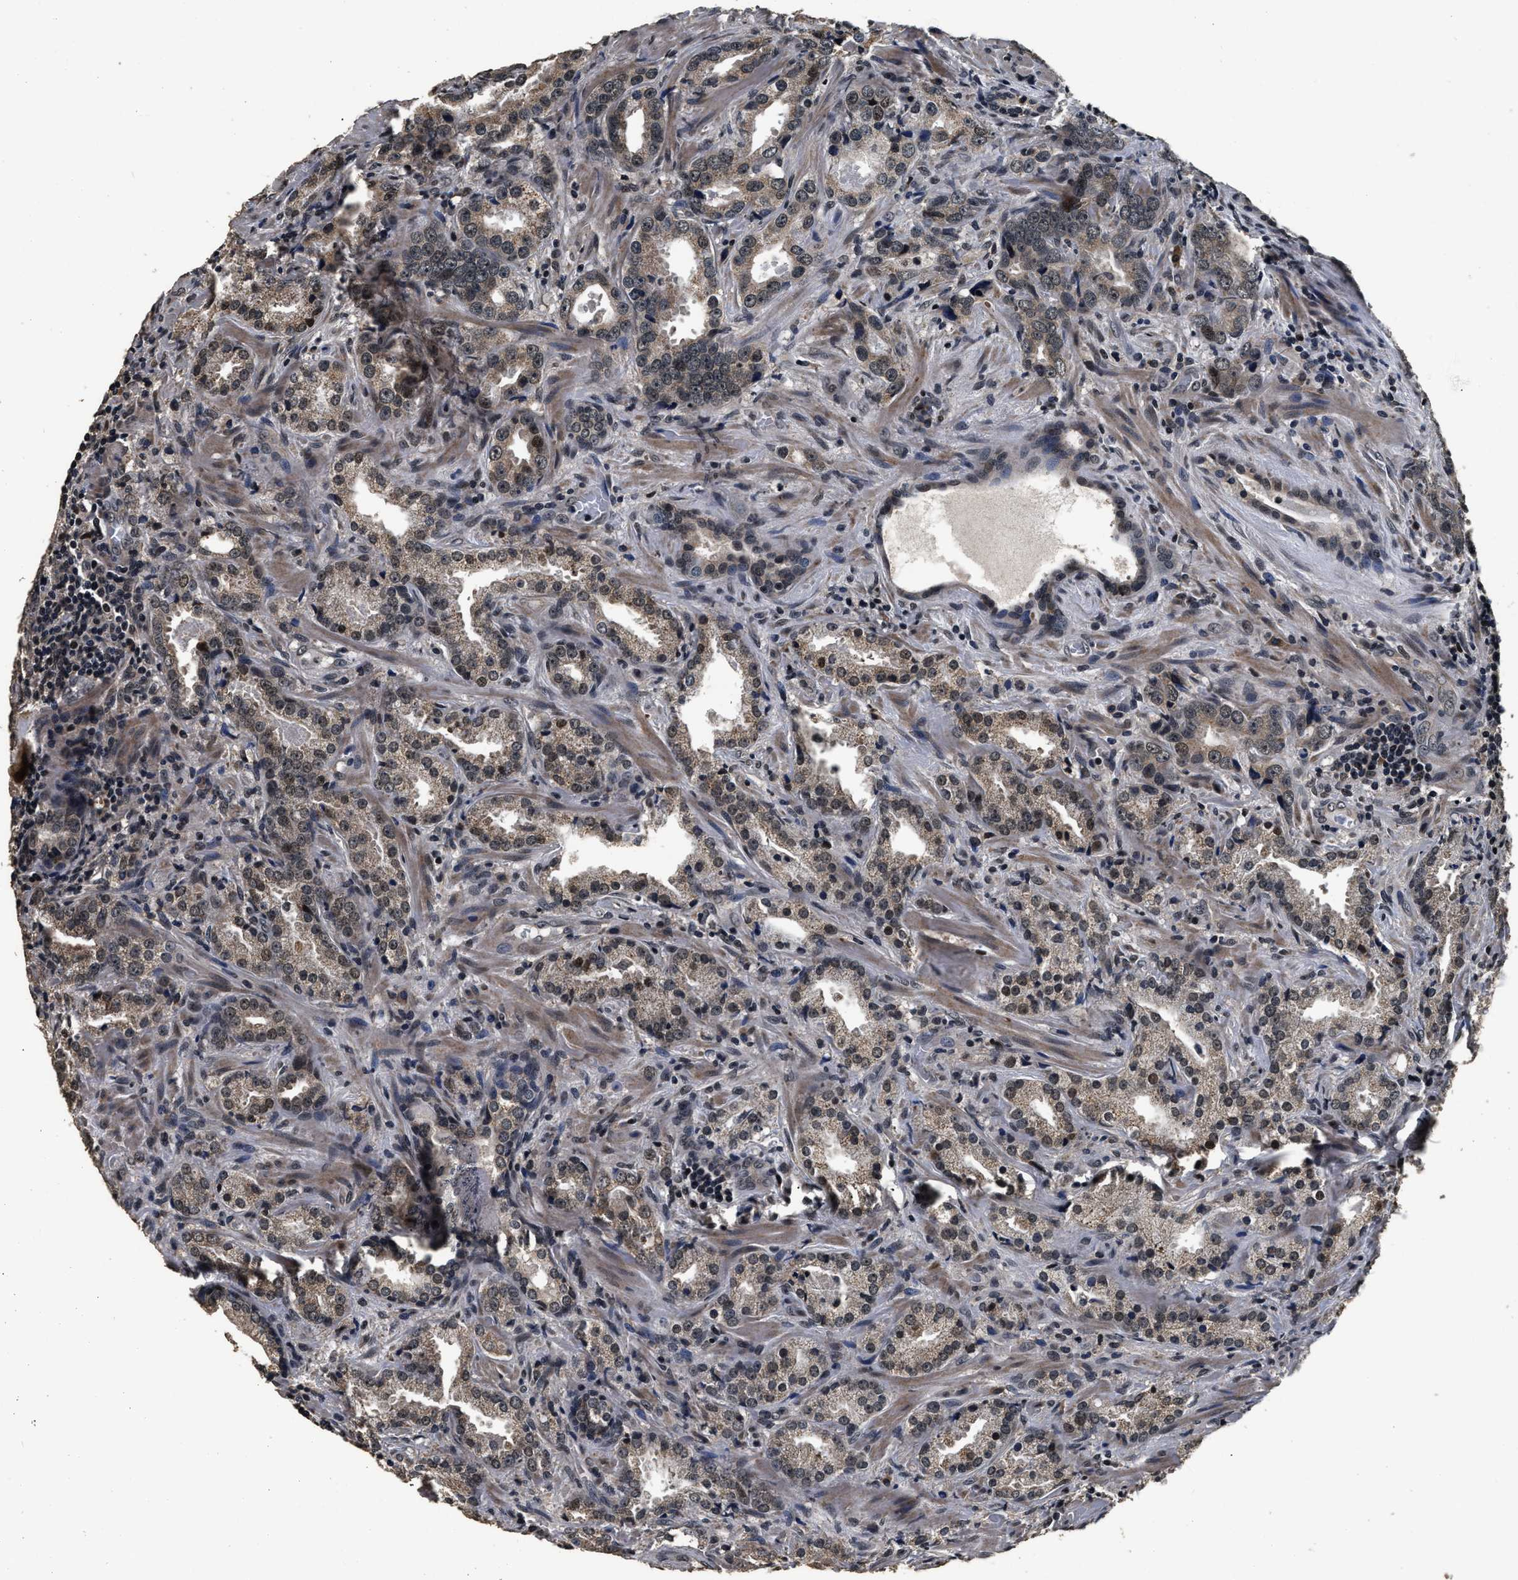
{"staining": {"intensity": "weak", "quantity": ">75%", "location": "nuclear"}, "tissue": "prostate cancer", "cell_type": "Tumor cells", "image_type": "cancer", "snomed": [{"axis": "morphology", "description": "Adenocarcinoma, High grade"}, {"axis": "topography", "description": "Prostate"}], "caption": "Protein analysis of prostate cancer tissue exhibits weak nuclear expression in approximately >75% of tumor cells.", "gene": "CSTF1", "patient": {"sex": "male", "age": 63}}